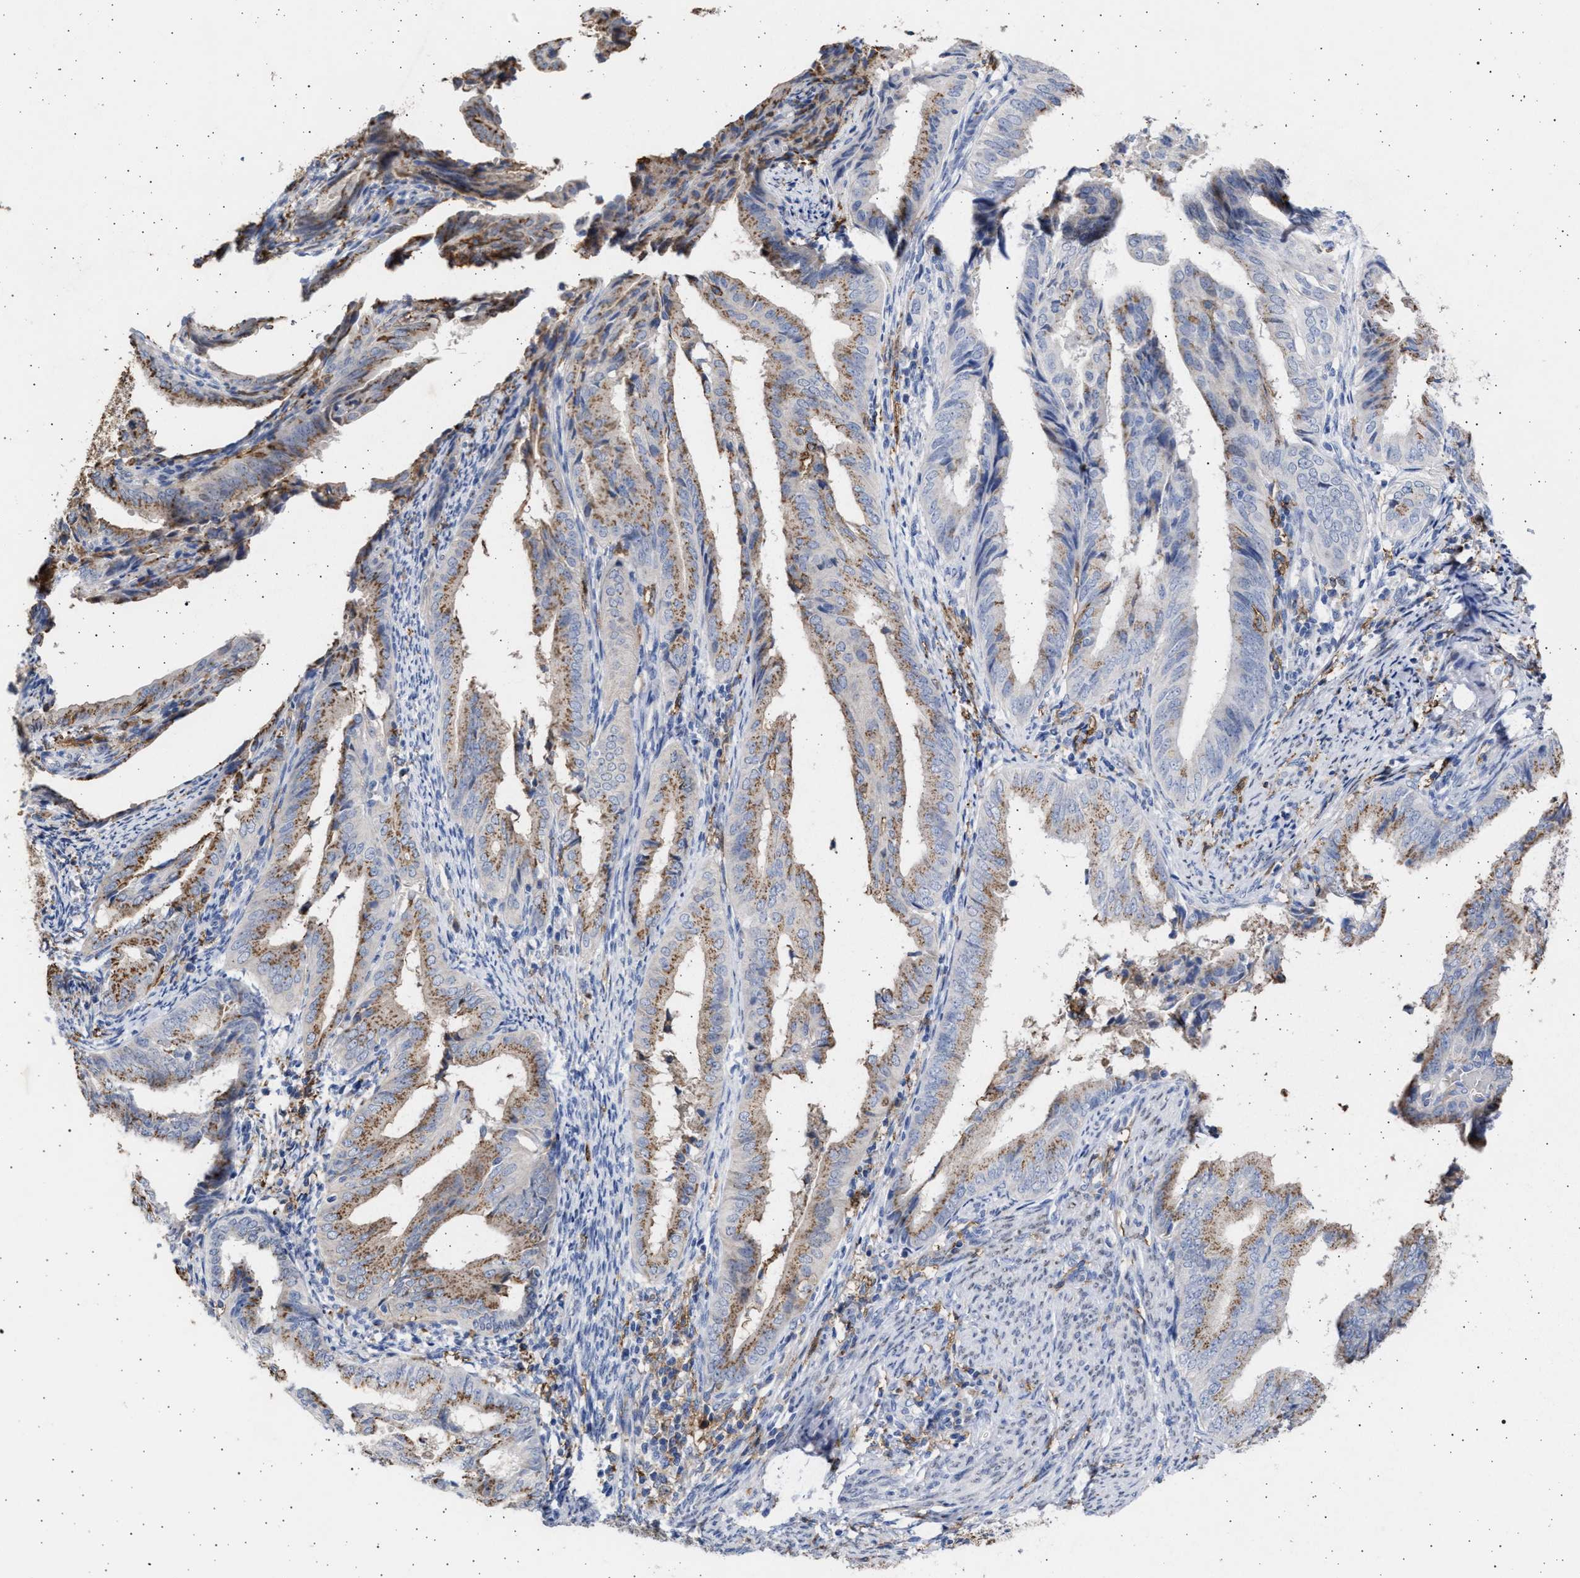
{"staining": {"intensity": "weak", "quantity": ">75%", "location": "cytoplasmic/membranous"}, "tissue": "endometrial cancer", "cell_type": "Tumor cells", "image_type": "cancer", "snomed": [{"axis": "morphology", "description": "Adenocarcinoma, NOS"}, {"axis": "topography", "description": "Endometrium"}], "caption": "Immunohistochemical staining of human endometrial cancer displays low levels of weak cytoplasmic/membranous protein staining in about >75% of tumor cells.", "gene": "FCER1A", "patient": {"sex": "female", "age": 58}}